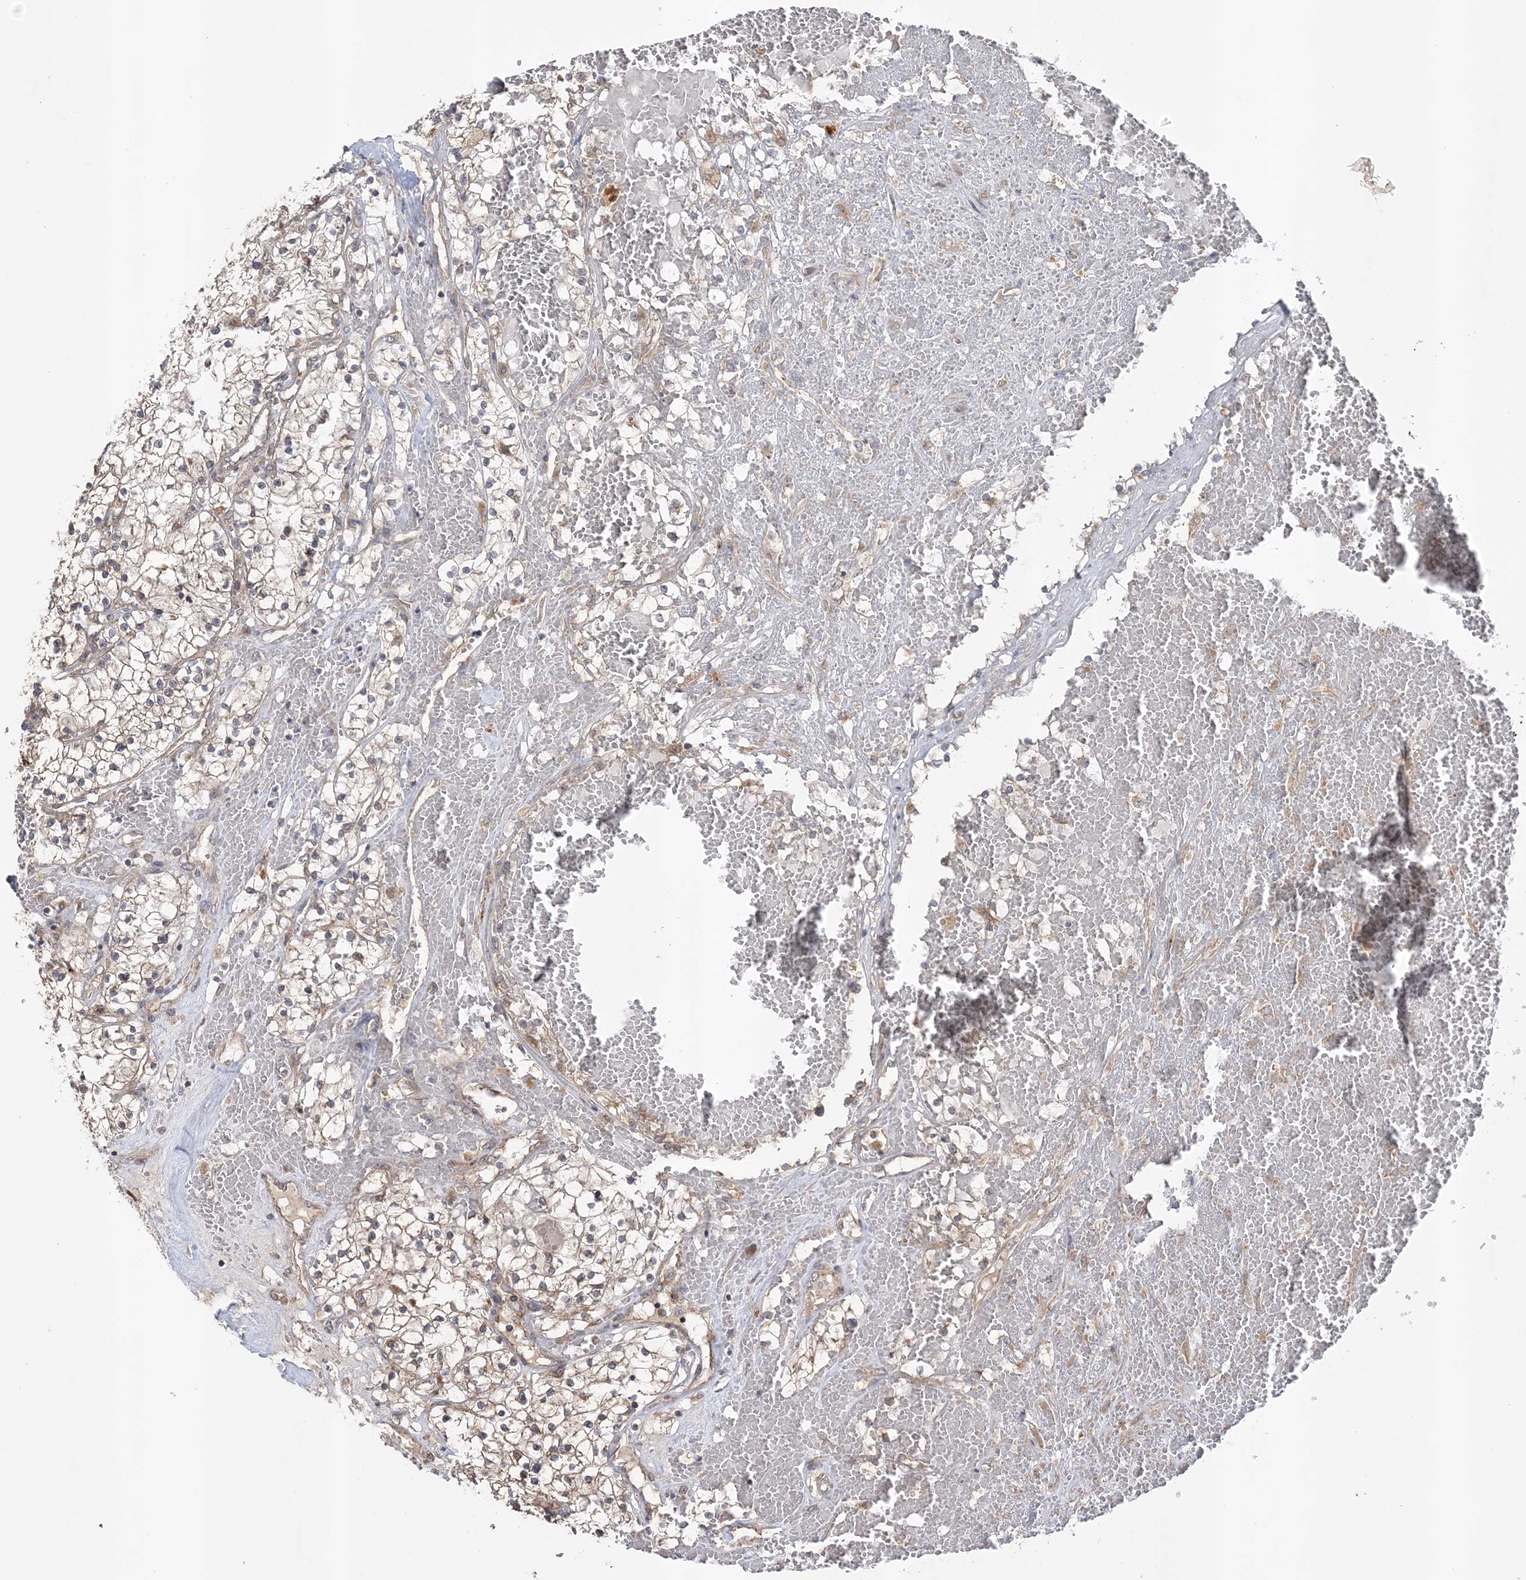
{"staining": {"intensity": "moderate", "quantity": "<25%", "location": "cytoplasmic/membranous"}, "tissue": "renal cancer", "cell_type": "Tumor cells", "image_type": "cancer", "snomed": [{"axis": "morphology", "description": "Normal tissue, NOS"}, {"axis": "morphology", "description": "Adenocarcinoma, NOS"}, {"axis": "topography", "description": "Kidney"}], "caption": "The histopathology image exhibits a brown stain indicating the presence of a protein in the cytoplasmic/membranous of tumor cells in adenocarcinoma (renal).", "gene": "MMADHC", "patient": {"sex": "male", "age": 68}}